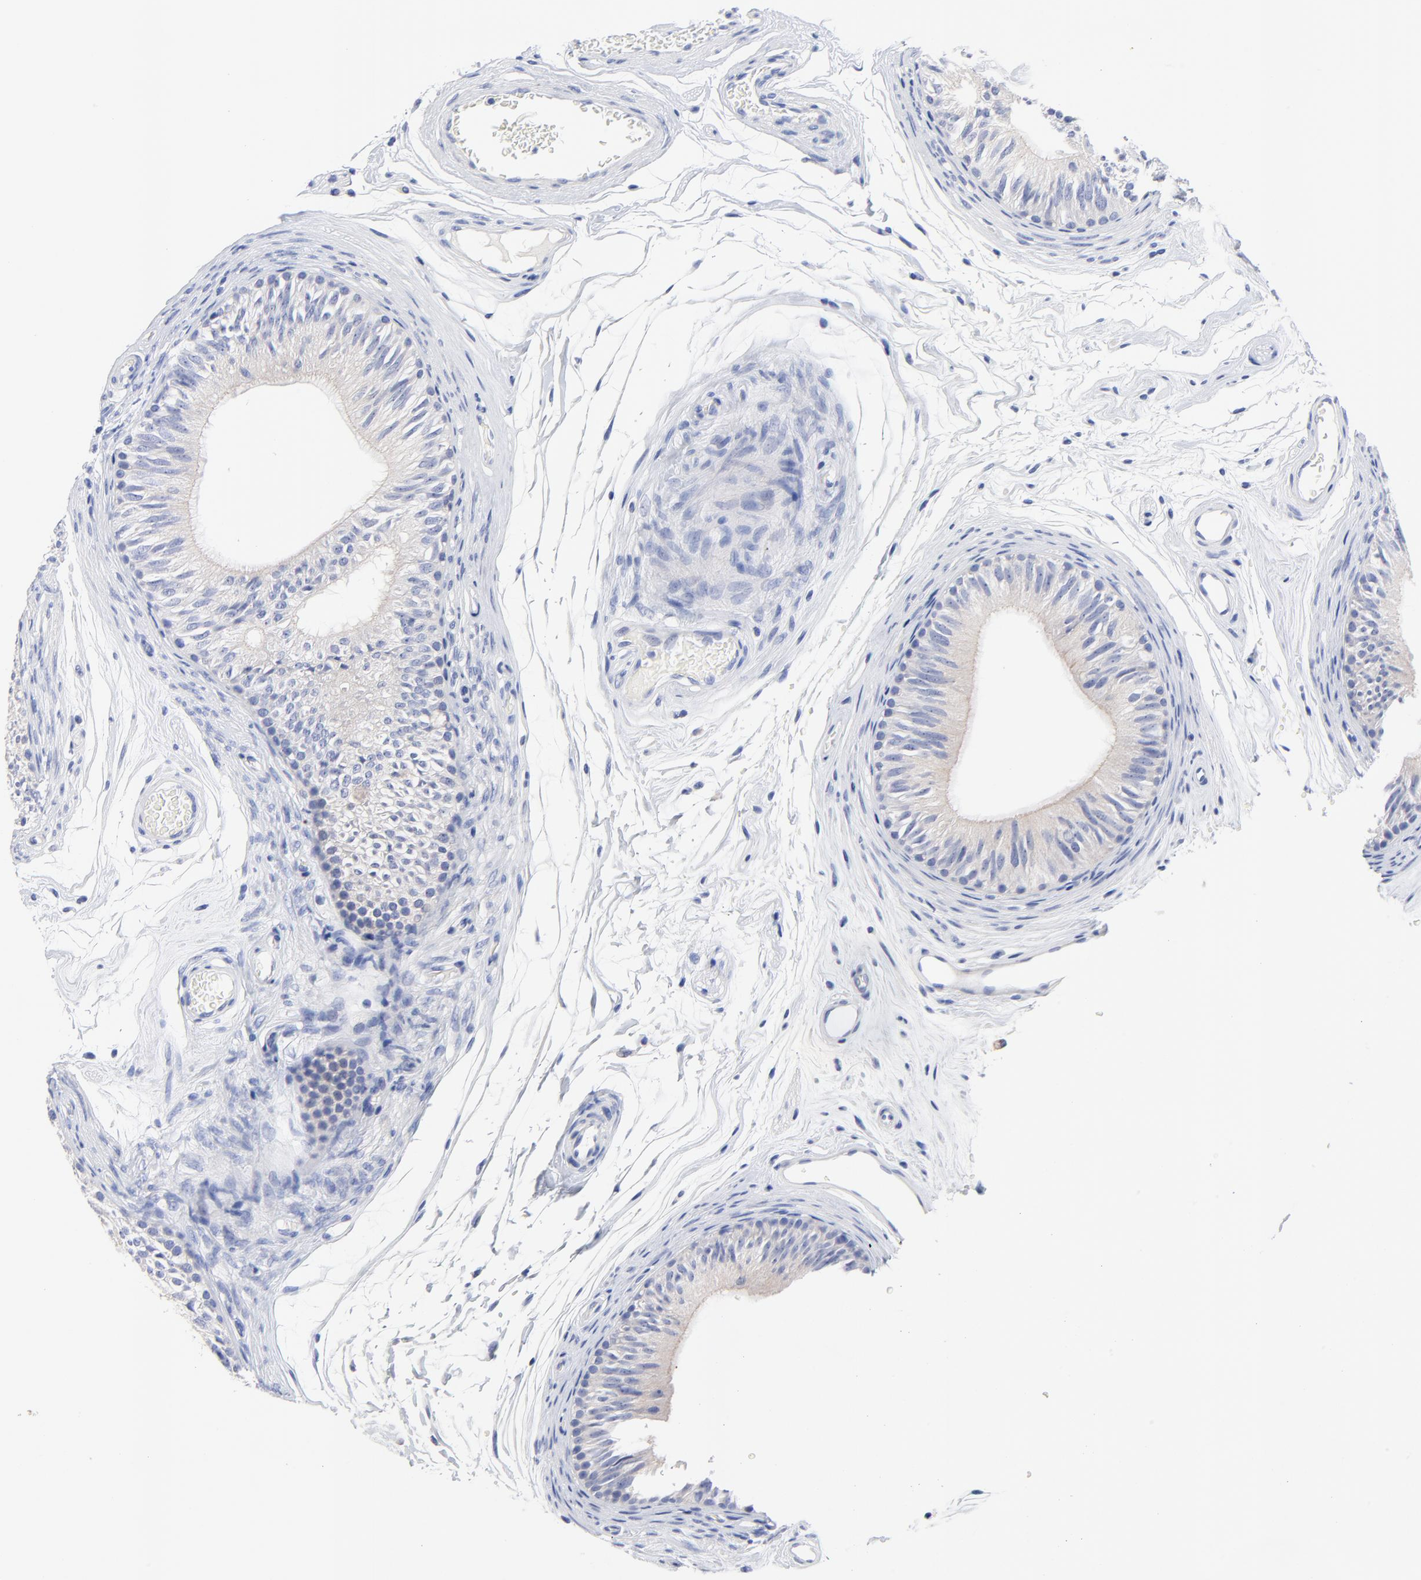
{"staining": {"intensity": "weak", "quantity": "<25%", "location": "cytoplasmic/membranous"}, "tissue": "epididymis", "cell_type": "Glandular cells", "image_type": "normal", "snomed": [{"axis": "morphology", "description": "Normal tissue, NOS"}, {"axis": "topography", "description": "Testis"}, {"axis": "topography", "description": "Epididymis"}], "caption": "This is an immunohistochemistry (IHC) image of benign human epididymis. There is no expression in glandular cells.", "gene": "FBXO10", "patient": {"sex": "male", "age": 36}}